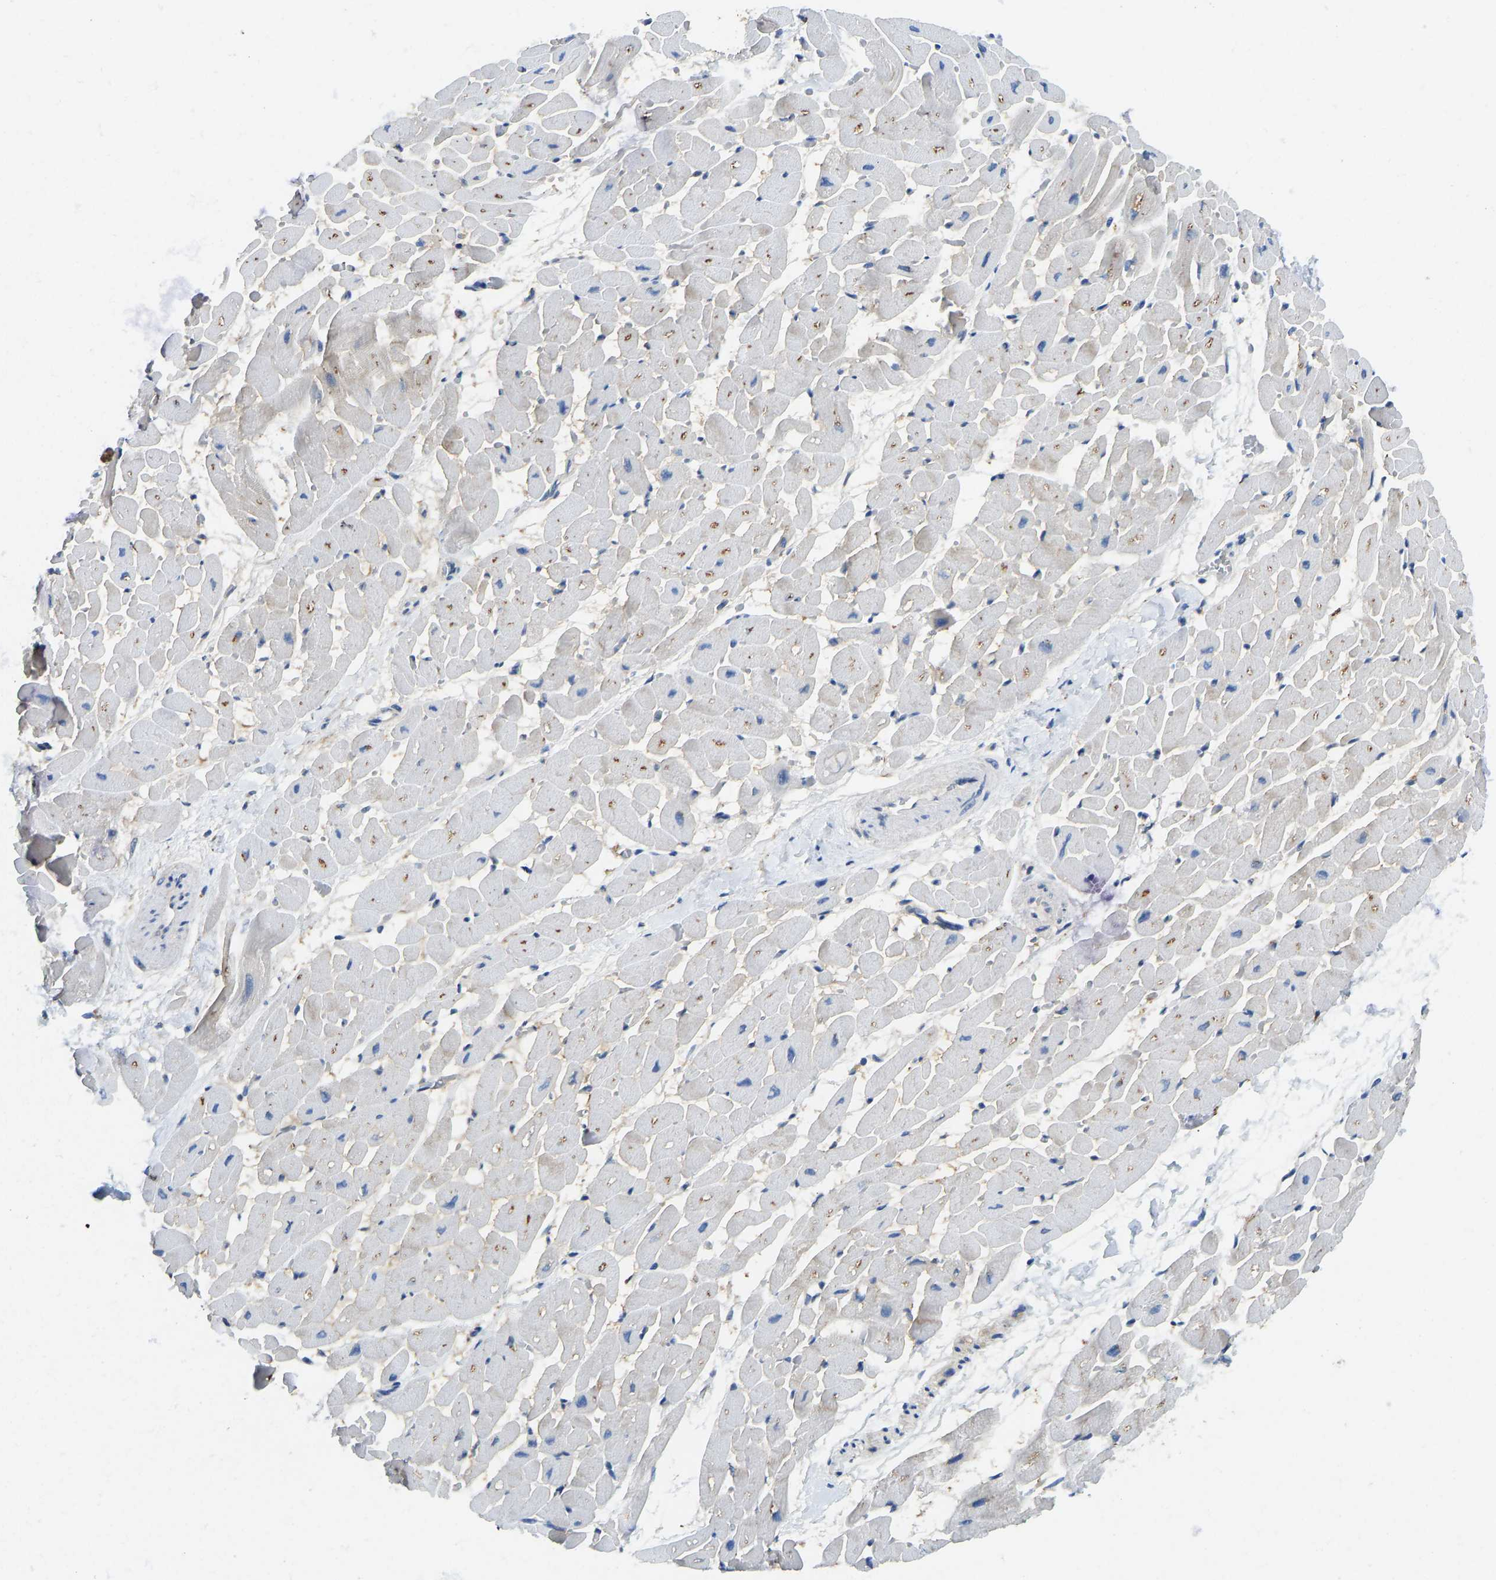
{"staining": {"intensity": "moderate", "quantity": "25%-75%", "location": "cytoplasmic/membranous"}, "tissue": "heart muscle", "cell_type": "Cardiomyocytes", "image_type": "normal", "snomed": [{"axis": "morphology", "description": "Normal tissue, NOS"}, {"axis": "topography", "description": "Heart"}], "caption": "Human heart muscle stained with a brown dye exhibits moderate cytoplasmic/membranous positive expression in about 25%-75% of cardiomyocytes.", "gene": "NDRG3", "patient": {"sex": "male", "age": 45}}